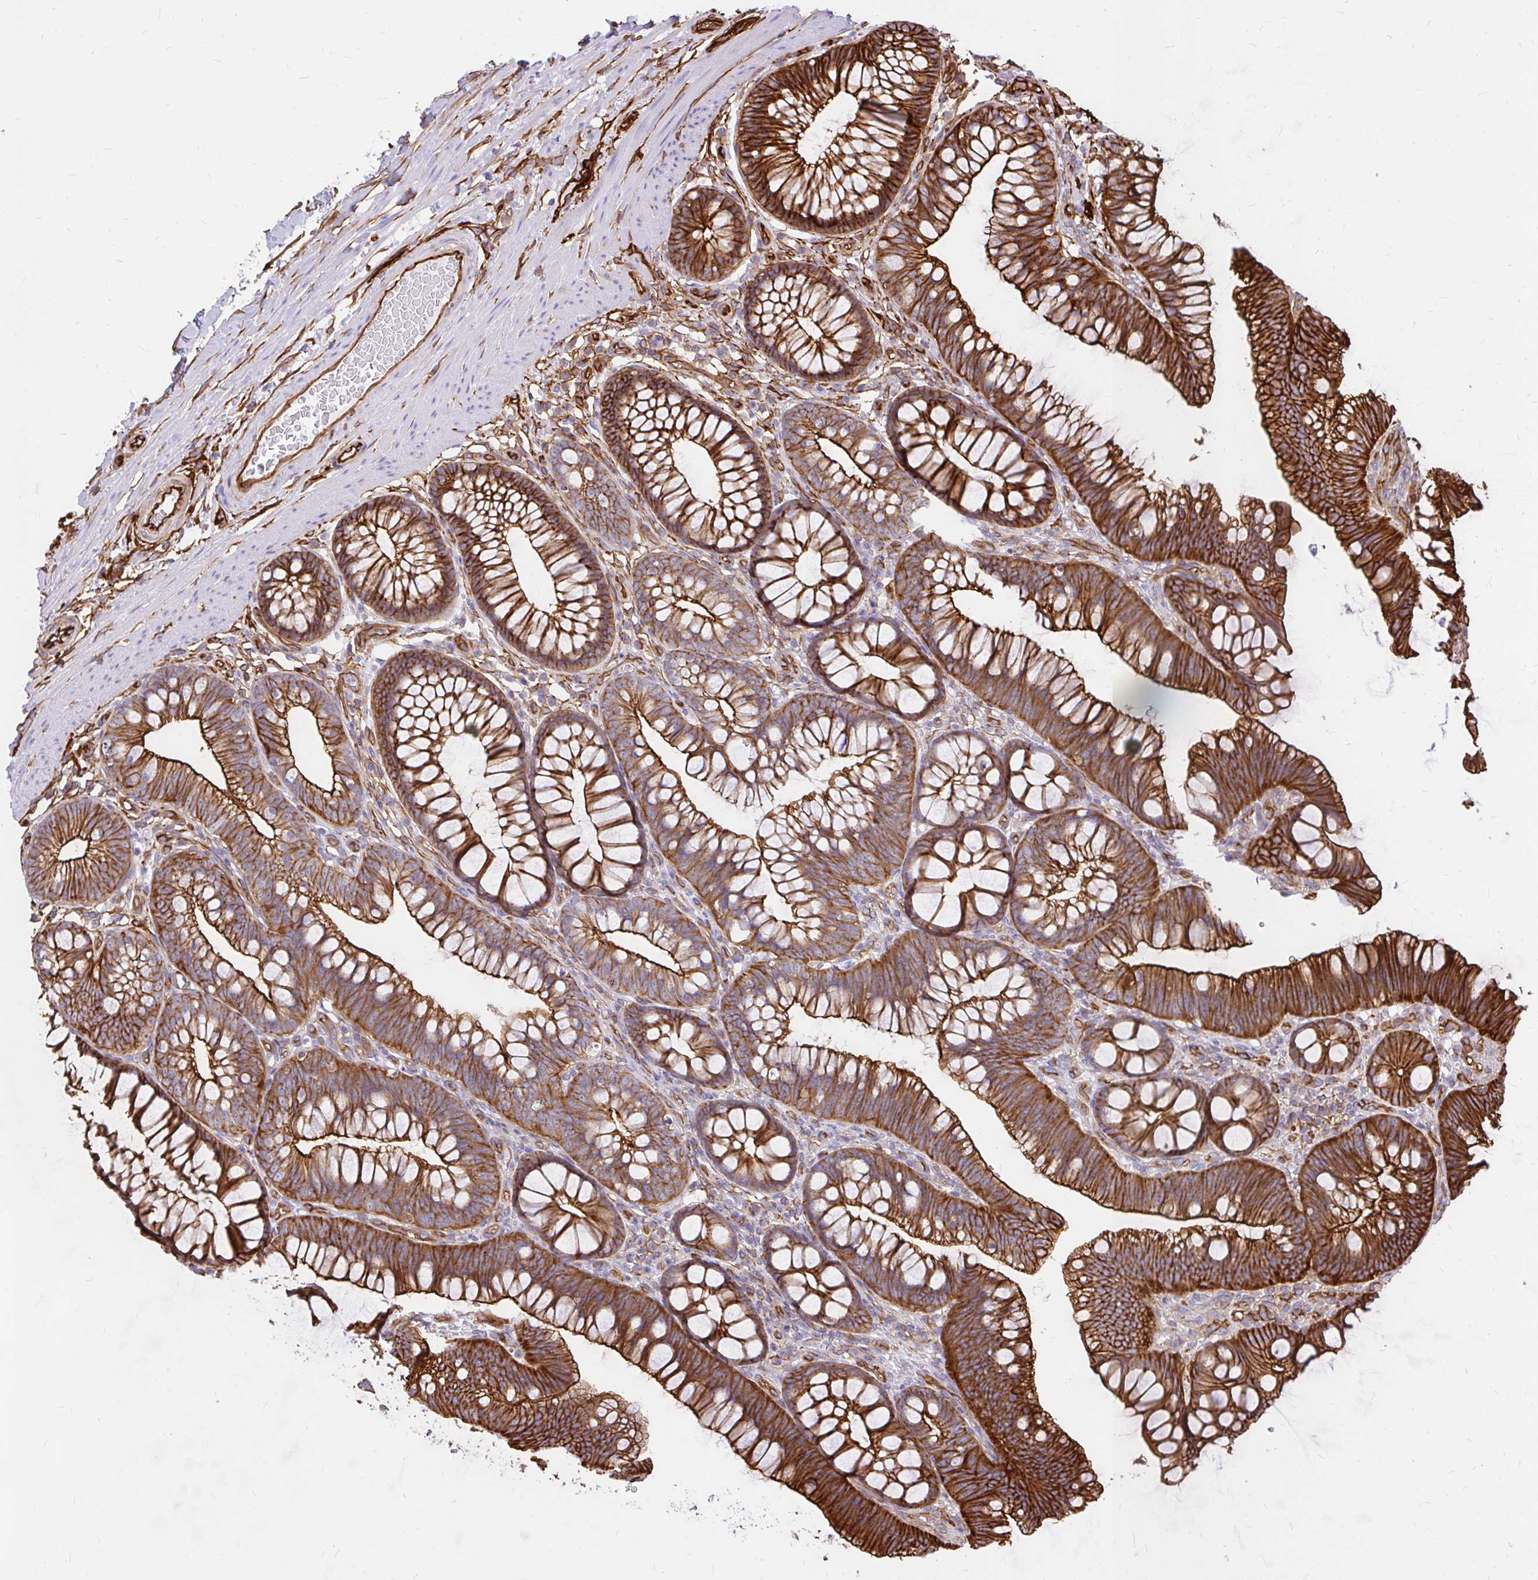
{"staining": {"intensity": "strong", "quantity": ">75%", "location": "cytoplasmic/membranous"}, "tissue": "colon", "cell_type": "Endothelial cells", "image_type": "normal", "snomed": [{"axis": "morphology", "description": "Normal tissue, NOS"}, {"axis": "morphology", "description": "Adenoma, NOS"}, {"axis": "topography", "description": "Soft tissue"}, {"axis": "topography", "description": "Colon"}], "caption": "DAB immunohistochemical staining of unremarkable human colon demonstrates strong cytoplasmic/membranous protein staining in about >75% of endothelial cells.", "gene": "MAP1LC3B2", "patient": {"sex": "male", "age": 47}}